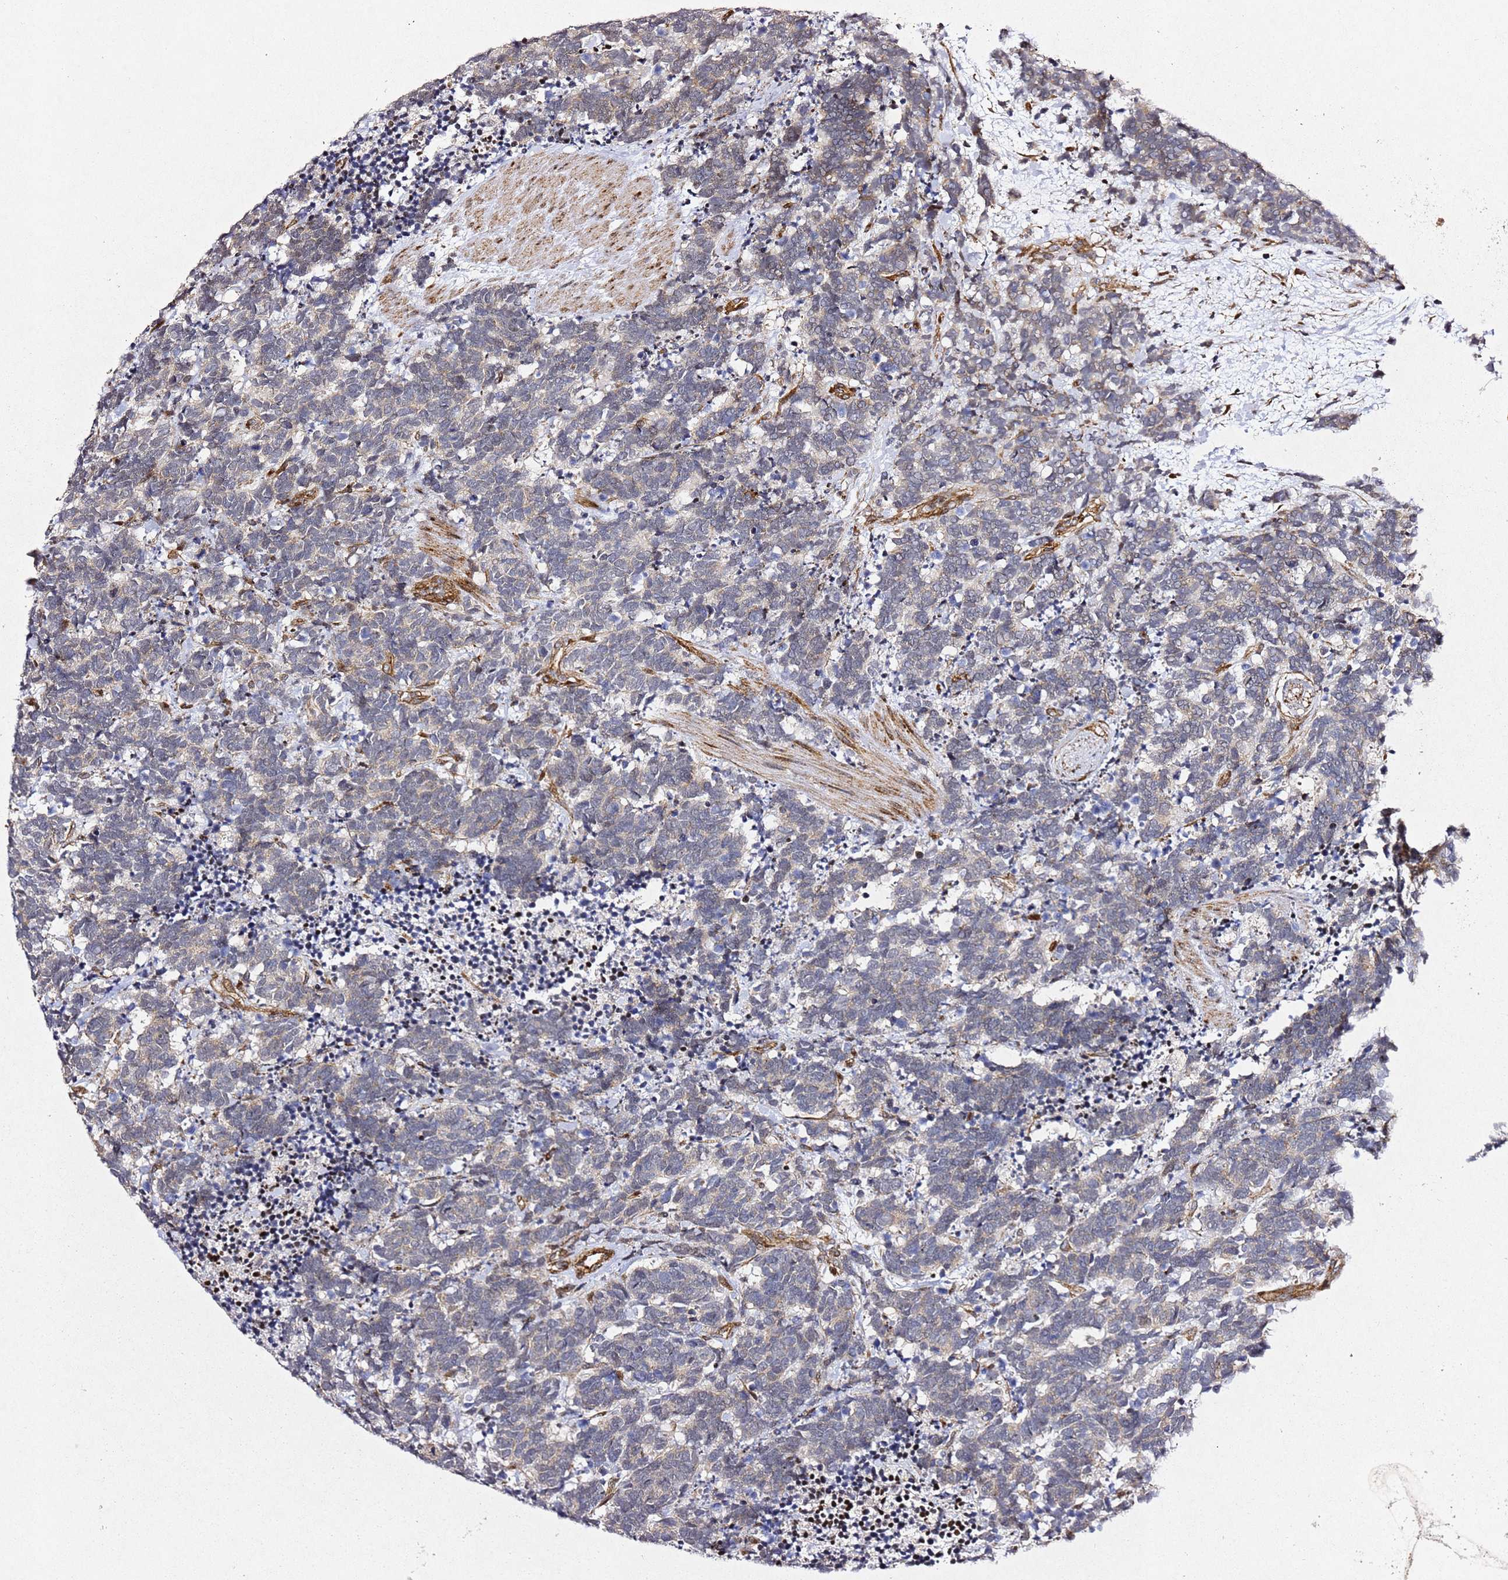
{"staining": {"intensity": "weak", "quantity": "<25%", "location": "cytoplasmic/membranous"}, "tissue": "carcinoid", "cell_type": "Tumor cells", "image_type": "cancer", "snomed": [{"axis": "morphology", "description": "Carcinoma, NOS"}, {"axis": "morphology", "description": "Carcinoid, malignant, NOS"}, {"axis": "topography", "description": "Prostate"}], "caption": "Malignant carcinoid was stained to show a protein in brown. There is no significant expression in tumor cells. The staining was performed using DAB to visualize the protein expression in brown, while the nuclei were stained in blue with hematoxylin (Magnification: 20x).", "gene": "ZNF296", "patient": {"sex": "male", "age": 57}}